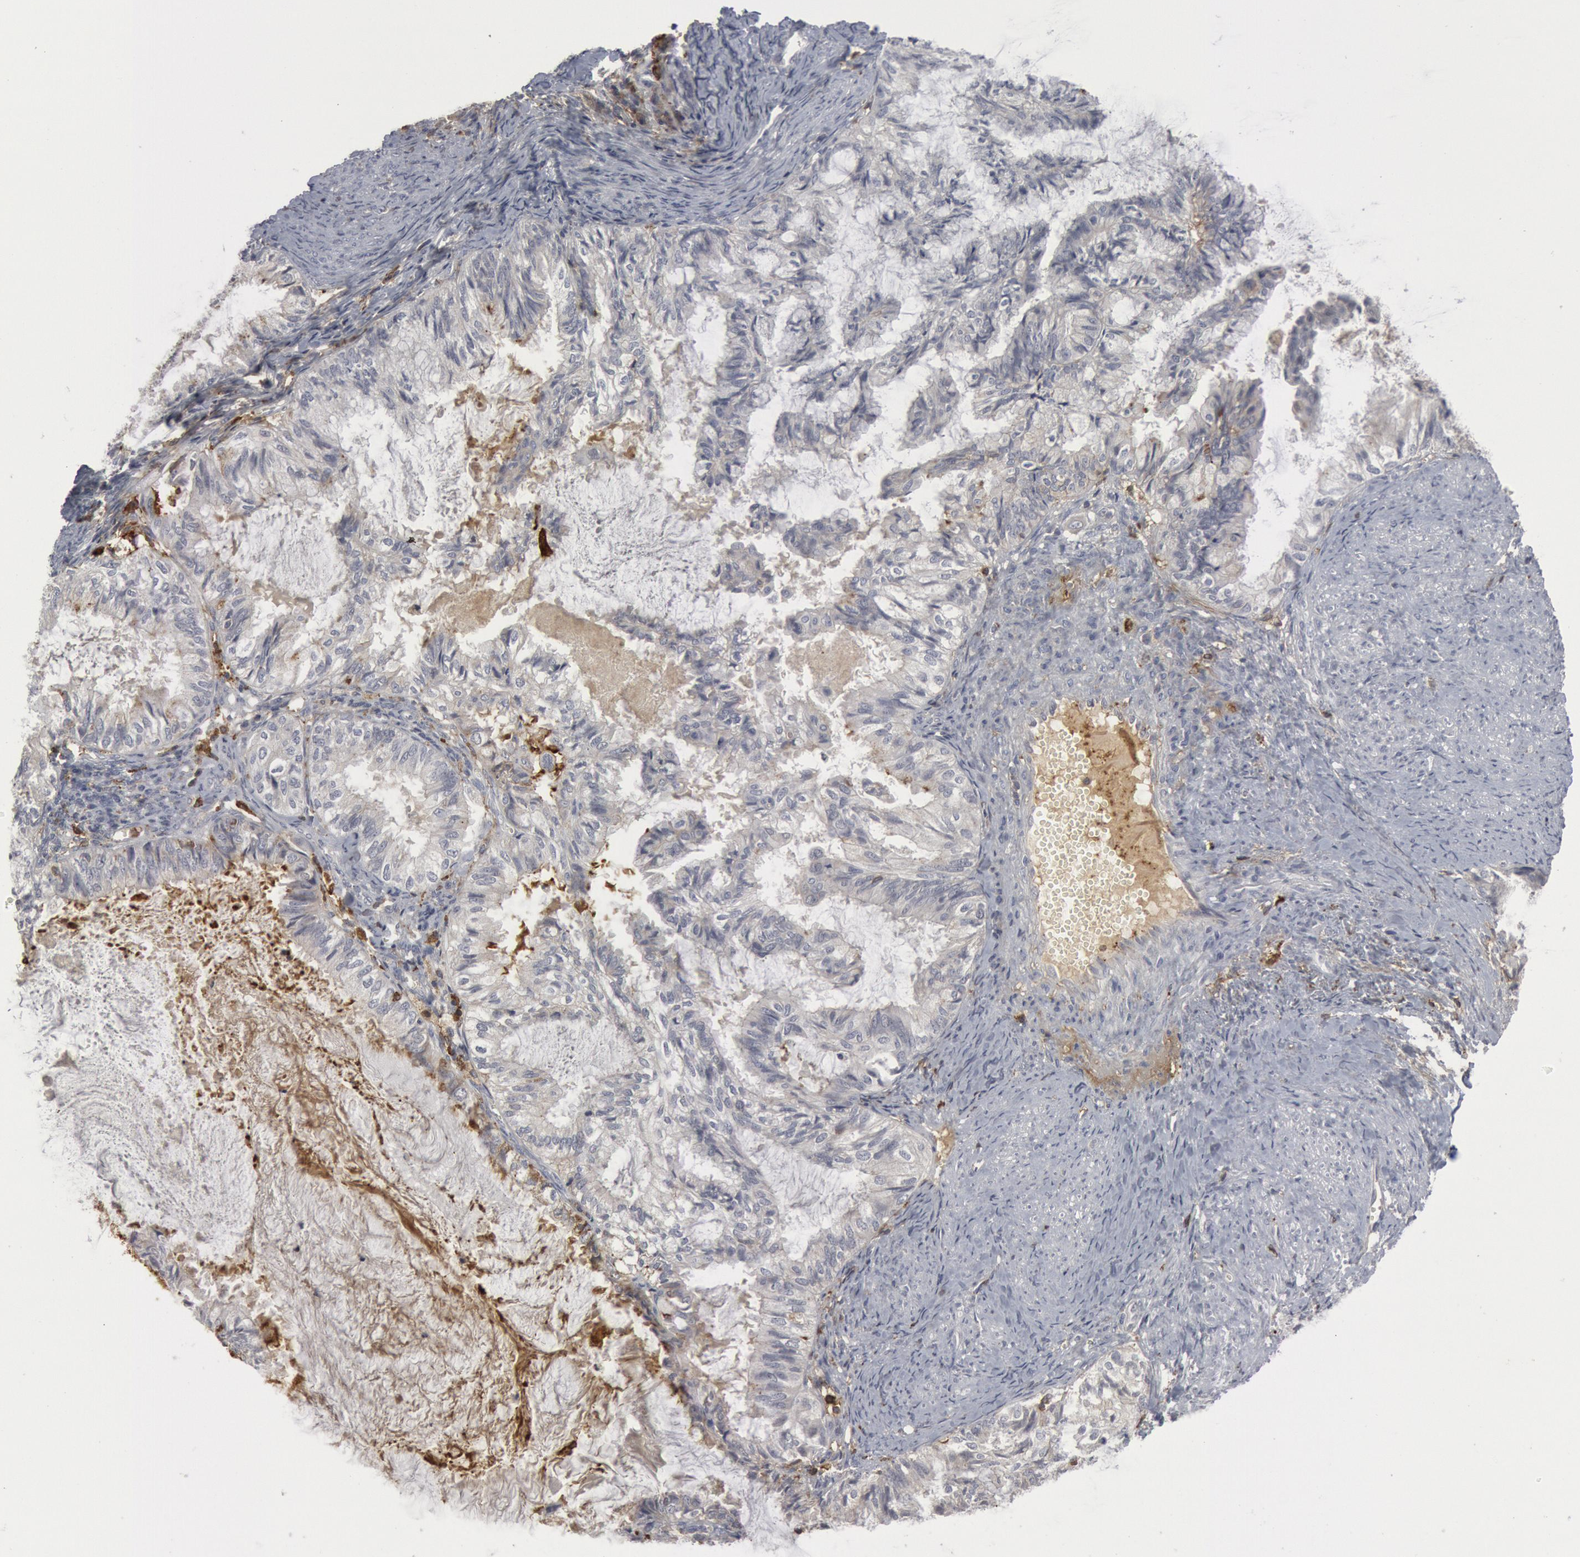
{"staining": {"intensity": "negative", "quantity": "none", "location": "none"}, "tissue": "endometrial cancer", "cell_type": "Tumor cells", "image_type": "cancer", "snomed": [{"axis": "morphology", "description": "Adenocarcinoma, NOS"}, {"axis": "topography", "description": "Endometrium"}], "caption": "This is an immunohistochemistry (IHC) histopathology image of human endometrial adenocarcinoma. There is no expression in tumor cells.", "gene": "C1QC", "patient": {"sex": "female", "age": 86}}